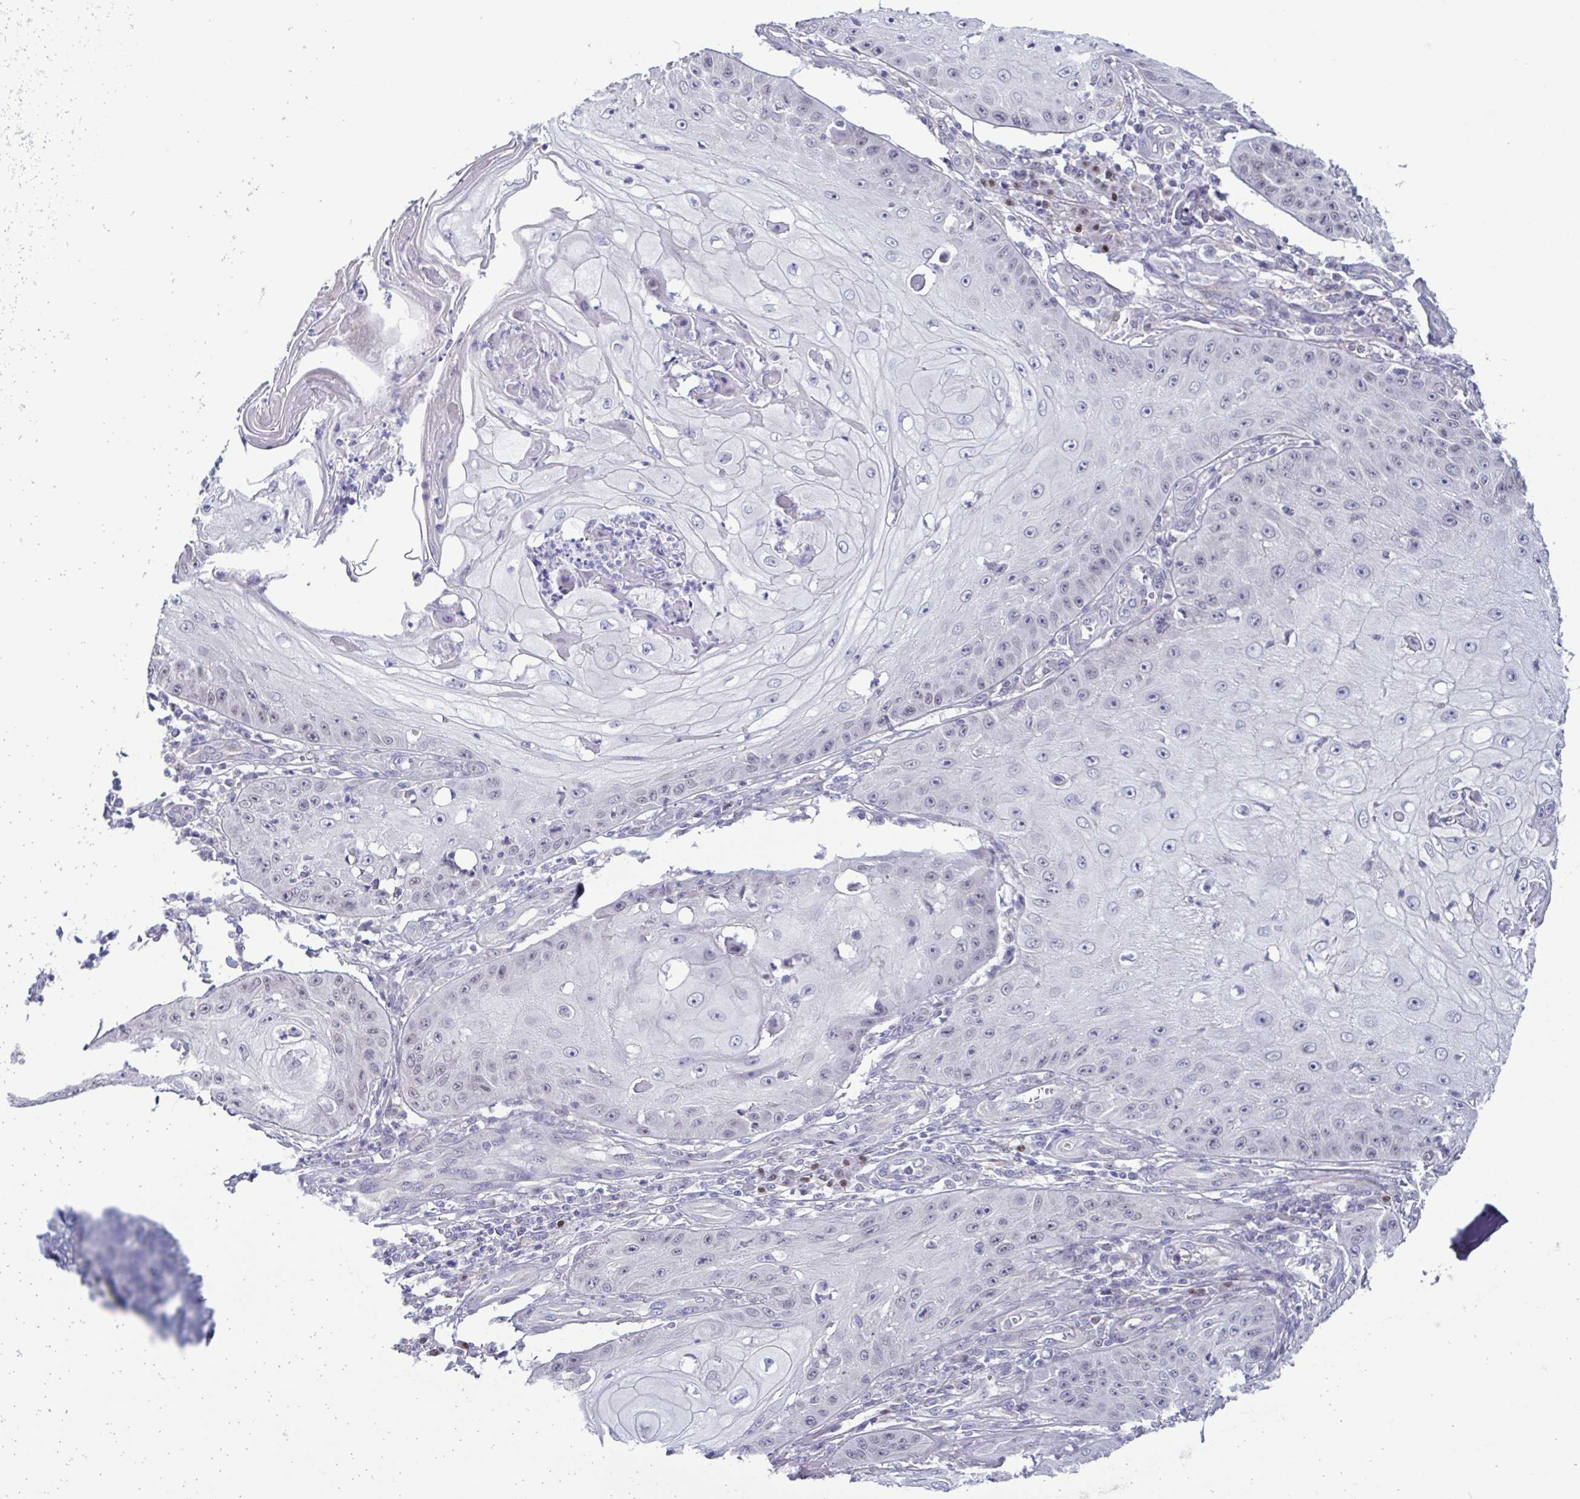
{"staining": {"intensity": "negative", "quantity": "none", "location": "none"}, "tissue": "skin cancer", "cell_type": "Tumor cells", "image_type": "cancer", "snomed": [{"axis": "morphology", "description": "Squamous cell carcinoma, NOS"}, {"axis": "topography", "description": "Skin"}], "caption": "IHC photomicrograph of neoplastic tissue: human skin cancer (squamous cell carcinoma) stained with DAB (3,3'-diaminobenzidine) exhibits no significant protein expression in tumor cells. The staining is performed using DAB brown chromogen with nuclei counter-stained in using hematoxylin.", "gene": "UBE2Q1", "patient": {"sex": "male", "age": 70}}